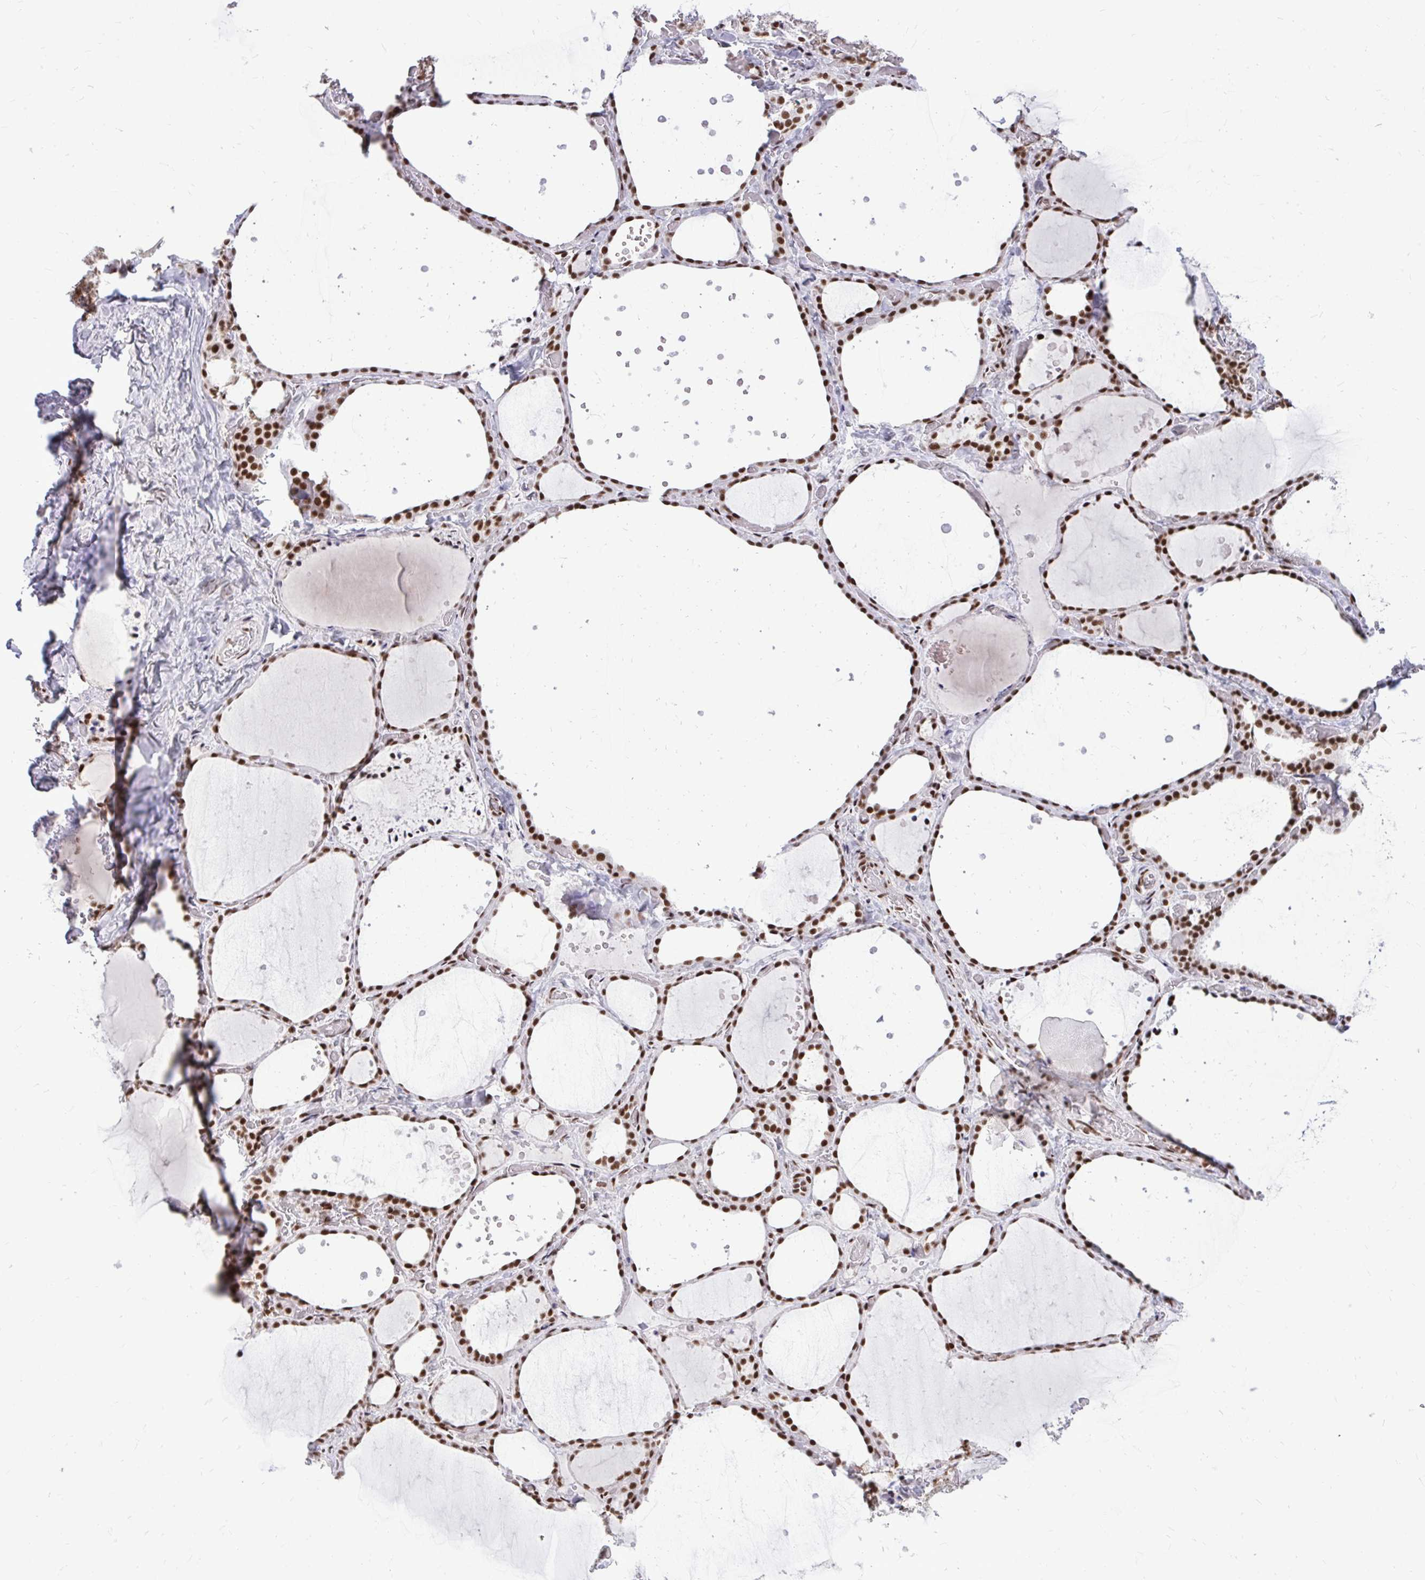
{"staining": {"intensity": "strong", "quantity": ">75%", "location": "nuclear"}, "tissue": "thyroid gland", "cell_type": "Glandular cells", "image_type": "normal", "snomed": [{"axis": "morphology", "description": "Normal tissue, NOS"}, {"axis": "topography", "description": "Thyroid gland"}], "caption": "Immunohistochemical staining of normal human thyroid gland shows strong nuclear protein expression in approximately >75% of glandular cells. The staining is performed using DAB (3,3'-diaminobenzidine) brown chromogen to label protein expression. The nuclei are counter-stained blue using hematoxylin.", "gene": "CDYL", "patient": {"sex": "female", "age": 36}}